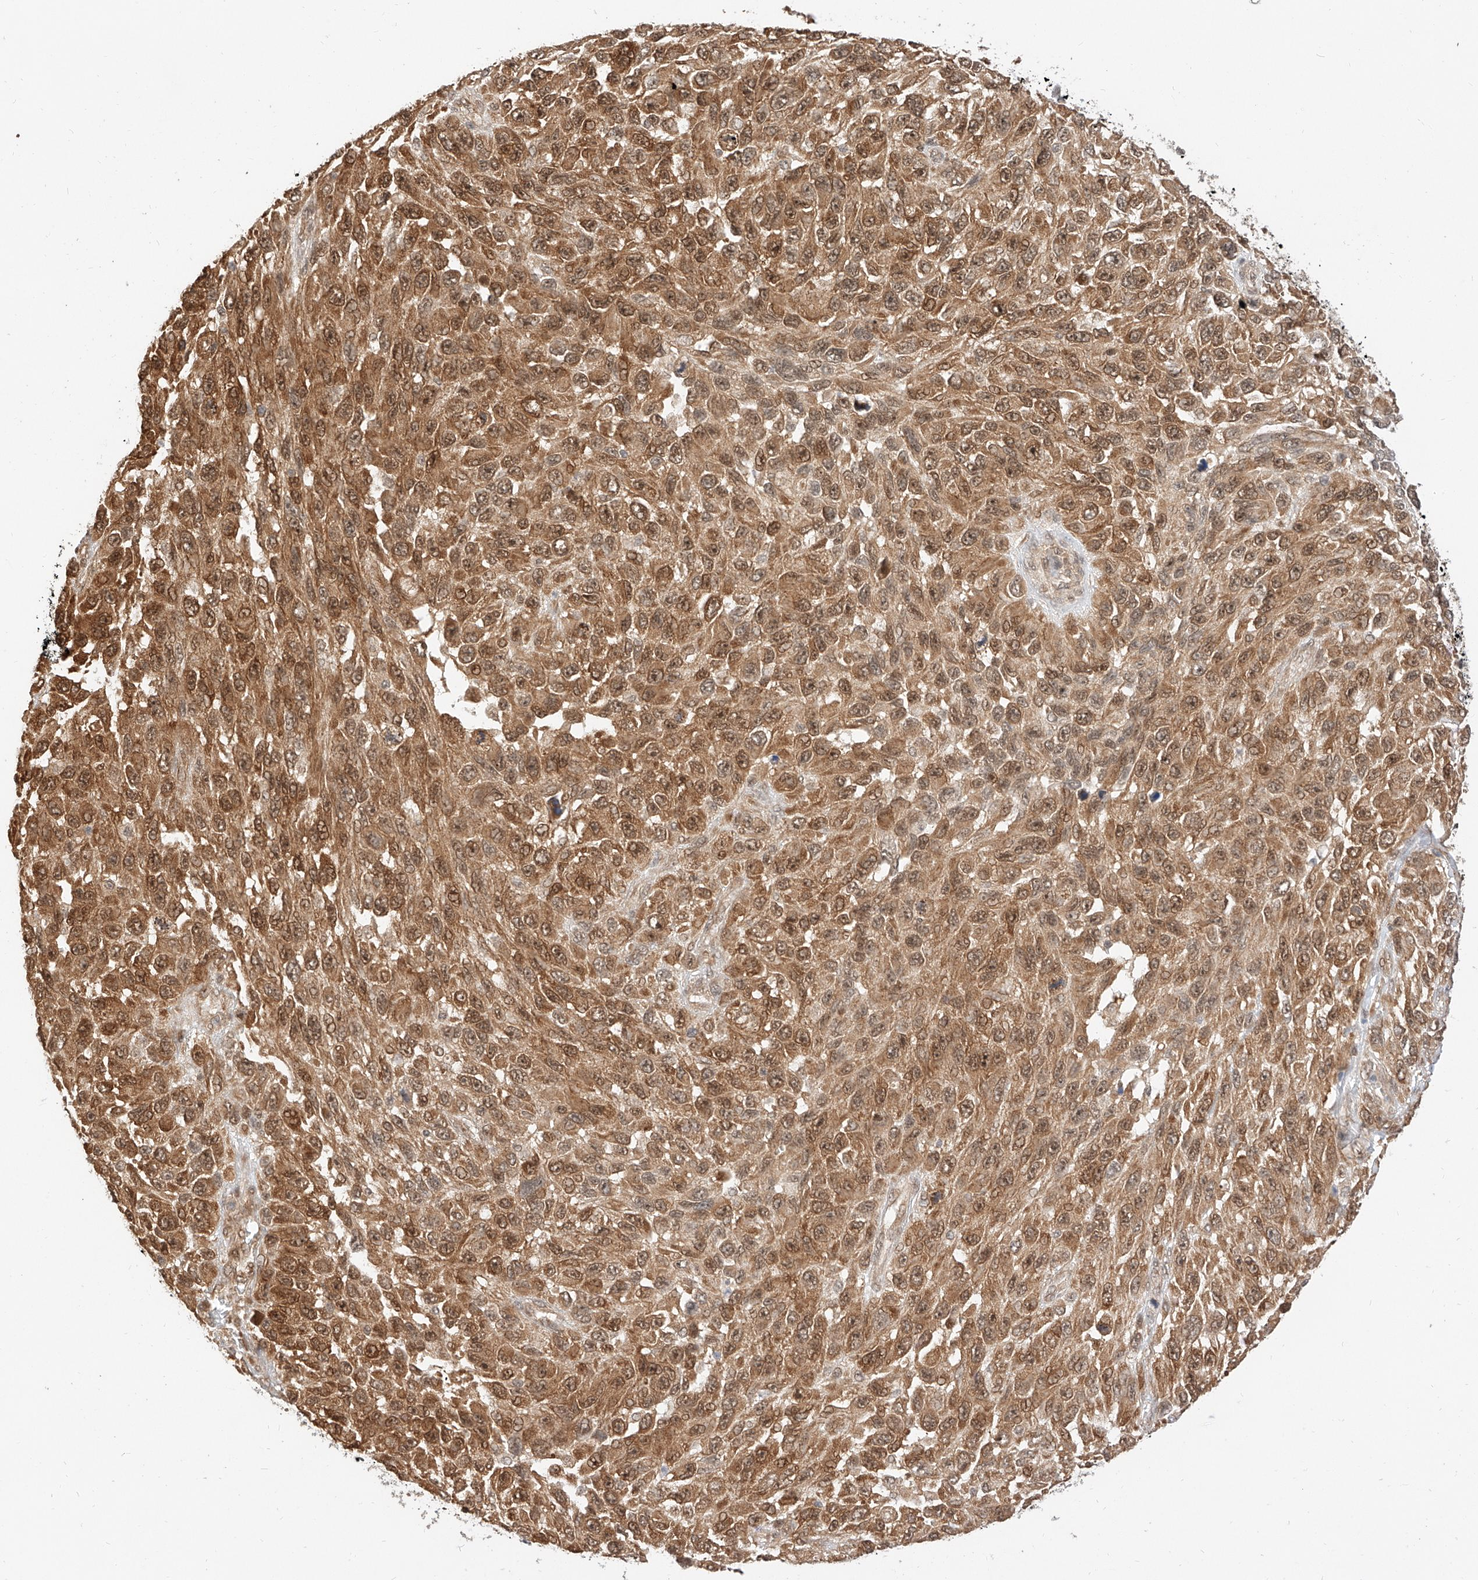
{"staining": {"intensity": "moderate", "quantity": ">75%", "location": "cytoplasmic/membranous,nuclear"}, "tissue": "melanoma", "cell_type": "Tumor cells", "image_type": "cancer", "snomed": [{"axis": "morphology", "description": "Malignant melanoma, NOS"}, {"axis": "topography", "description": "Skin"}], "caption": "A brown stain shows moderate cytoplasmic/membranous and nuclear positivity of a protein in malignant melanoma tumor cells.", "gene": "EIF4H", "patient": {"sex": "female", "age": 96}}